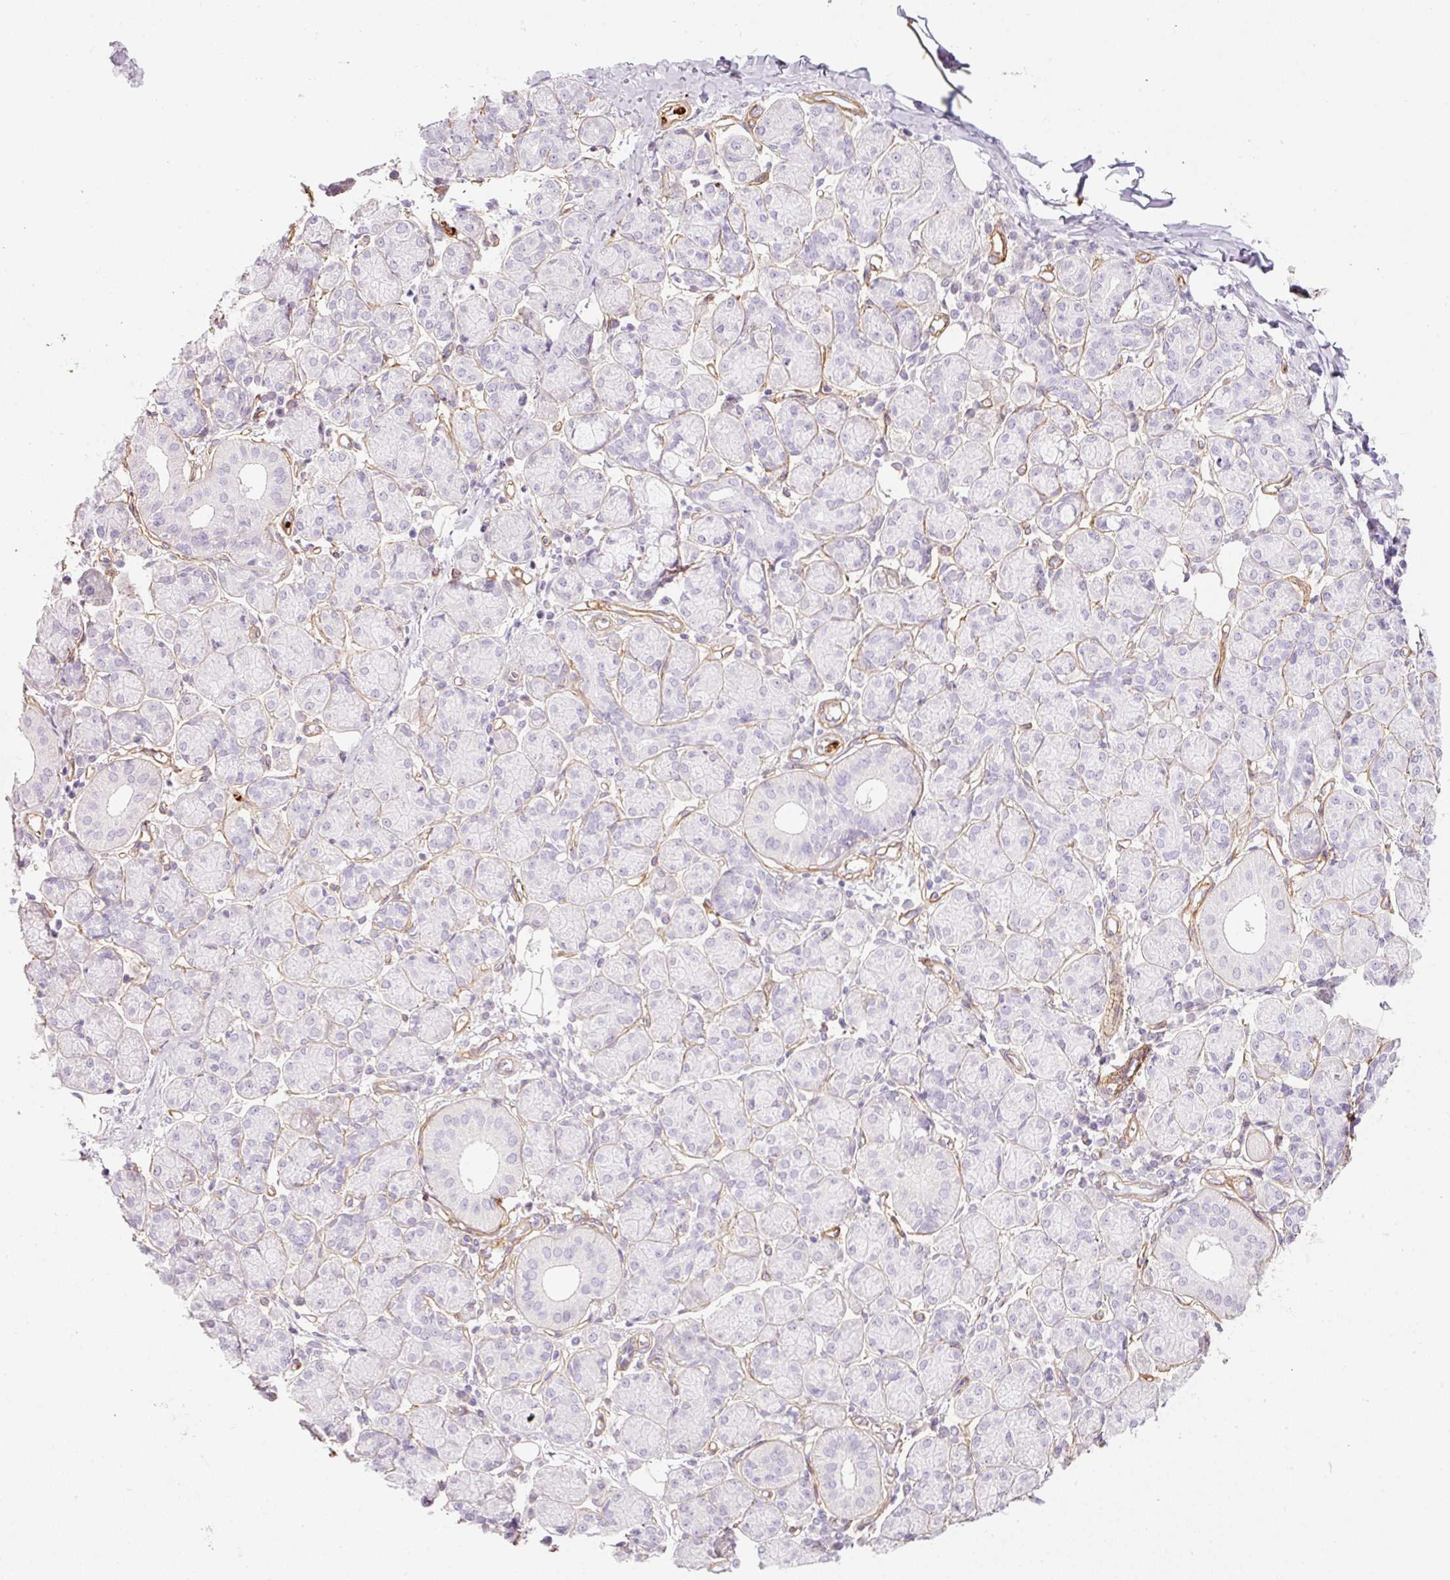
{"staining": {"intensity": "negative", "quantity": "none", "location": "none"}, "tissue": "salivary gland", "cell_type": "Glandular cells", "image_type": "normal", "snomed": [{"axis": "morphology", "description": "Normal tissue, NOS"}, {"axis": "morphology", "description": "Inflammation, NOS"}, {"axis": "topography", "description": "Lymph node"}, {"axis": "topography", "description": "Salivary gland"}], "caption": "DAB immunohistochemical staining of normal human salivary gland shows no significant positivity in glandular cells.", "gene": "LOXL4", "patient": {"sex": "male", "age": 3}}